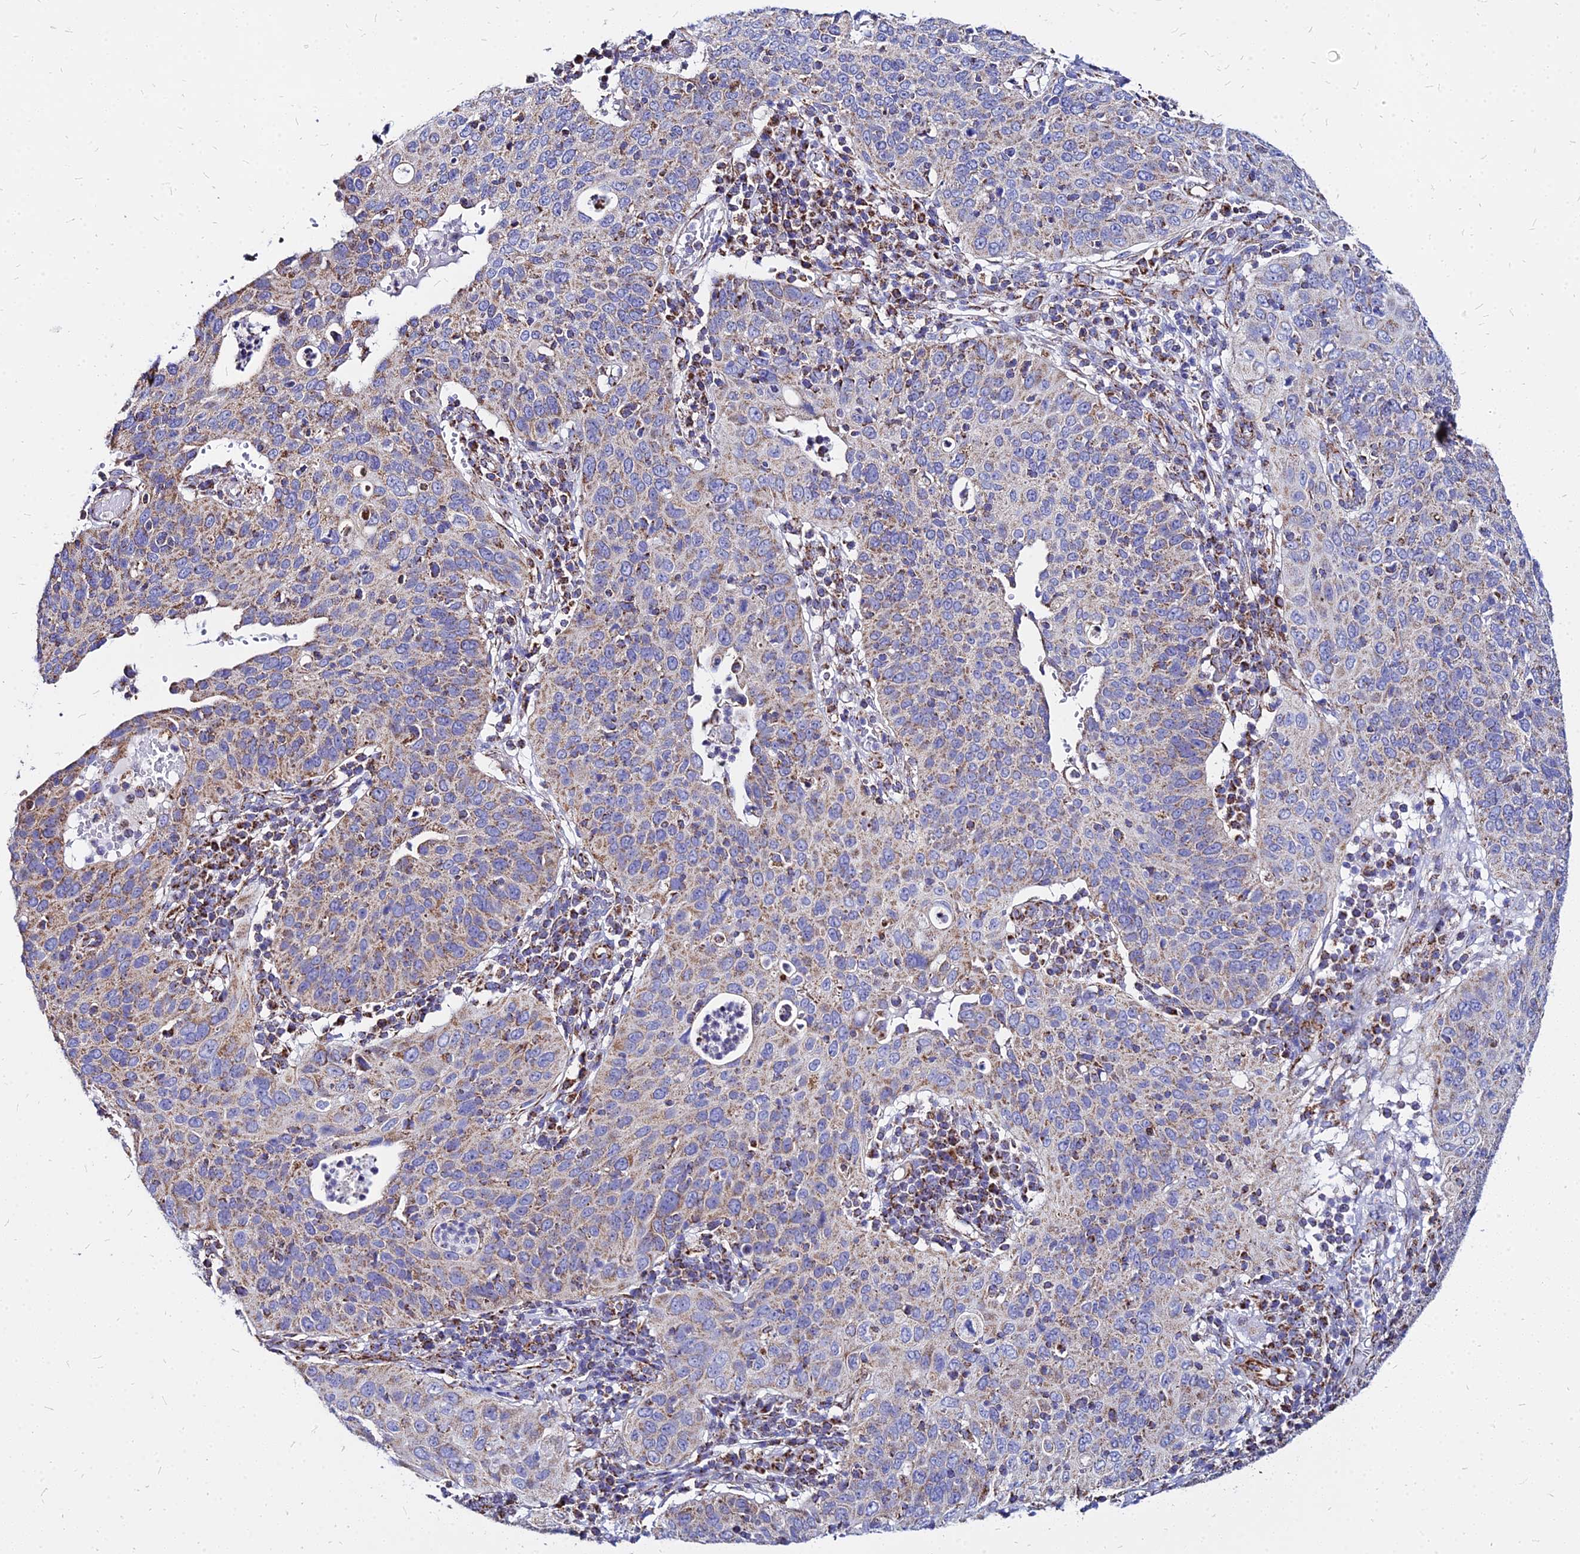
{"staining": {"intensity": "moderate", "quantity": "25%-75%", "location": "cytoplasmic/membranous"}, "tissue": "cervical cancer", "cell_type": "Tumor cells", "image_type": "cancer", "snomed": [{"axis": "morphology", "description": "Squamous cell carcinoma, NOS"}, {"axis": "topography", "description": "Cervix"}], "caption": "Brown immunohistochemical staining in cervical cancer demonstrates moderate cytoplasmic/membranous expression in approximately 25%-75% of tumor cells.", "gene": "DLD", "patient": {"sex": "female", "age": 36}}